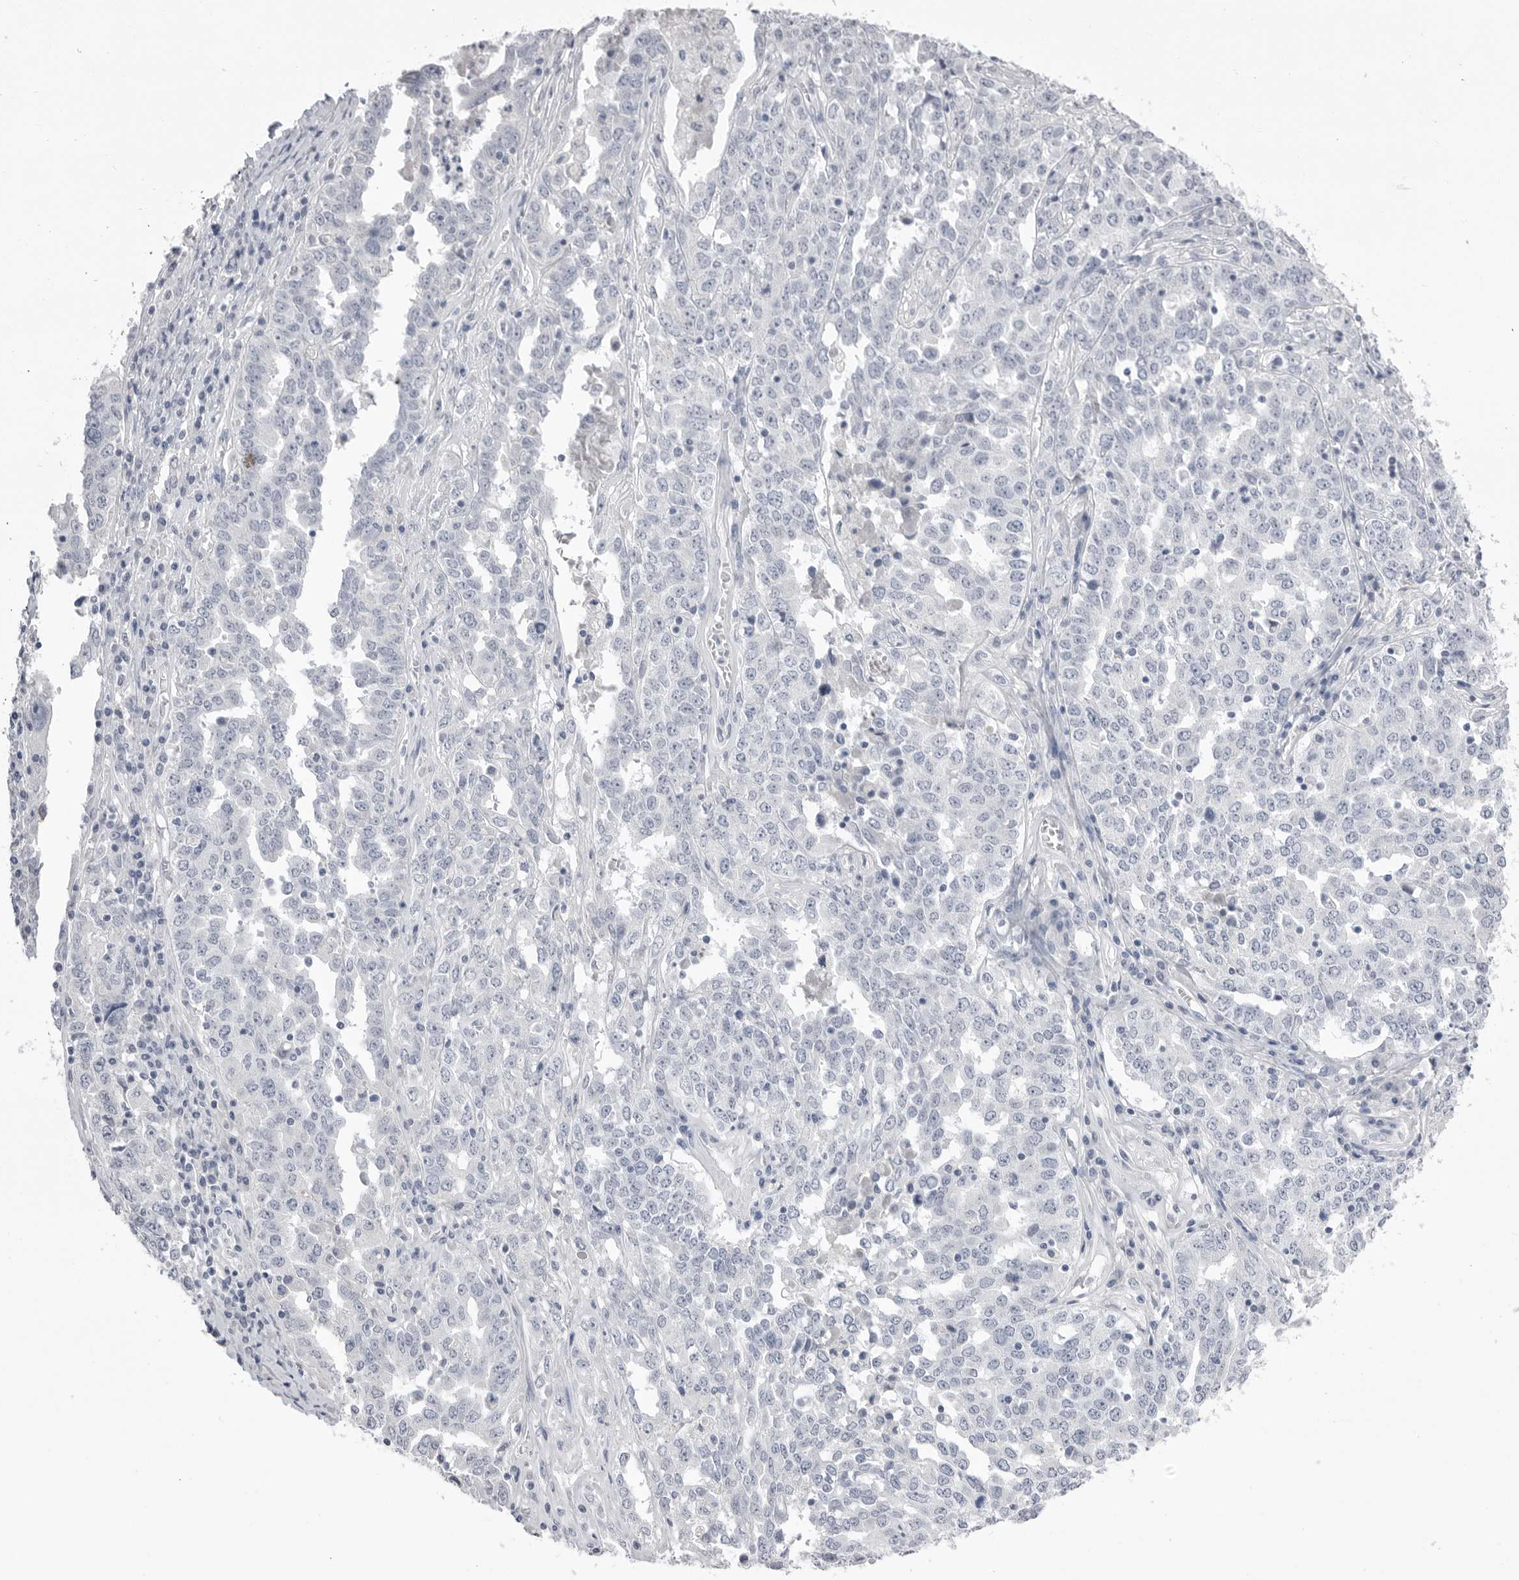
{"staining": {"intensity": "negative", "quantity": "none", "location": "none"}, "tissue": "ovarian cancer", "cell_type": "Tumor cells", "image_type": "cancer", "snomed": [{"axis": "morphology", "description": "Carcinoma, endometroid"}, {"axis": "topography", "description": "Ovary"}], "caption": "Immunohistochemical staining of human ovarian cancer displays no significant staining in tumor cells.", "gene": "CPB1", "patient": {"sex": "female", "age": 62}}